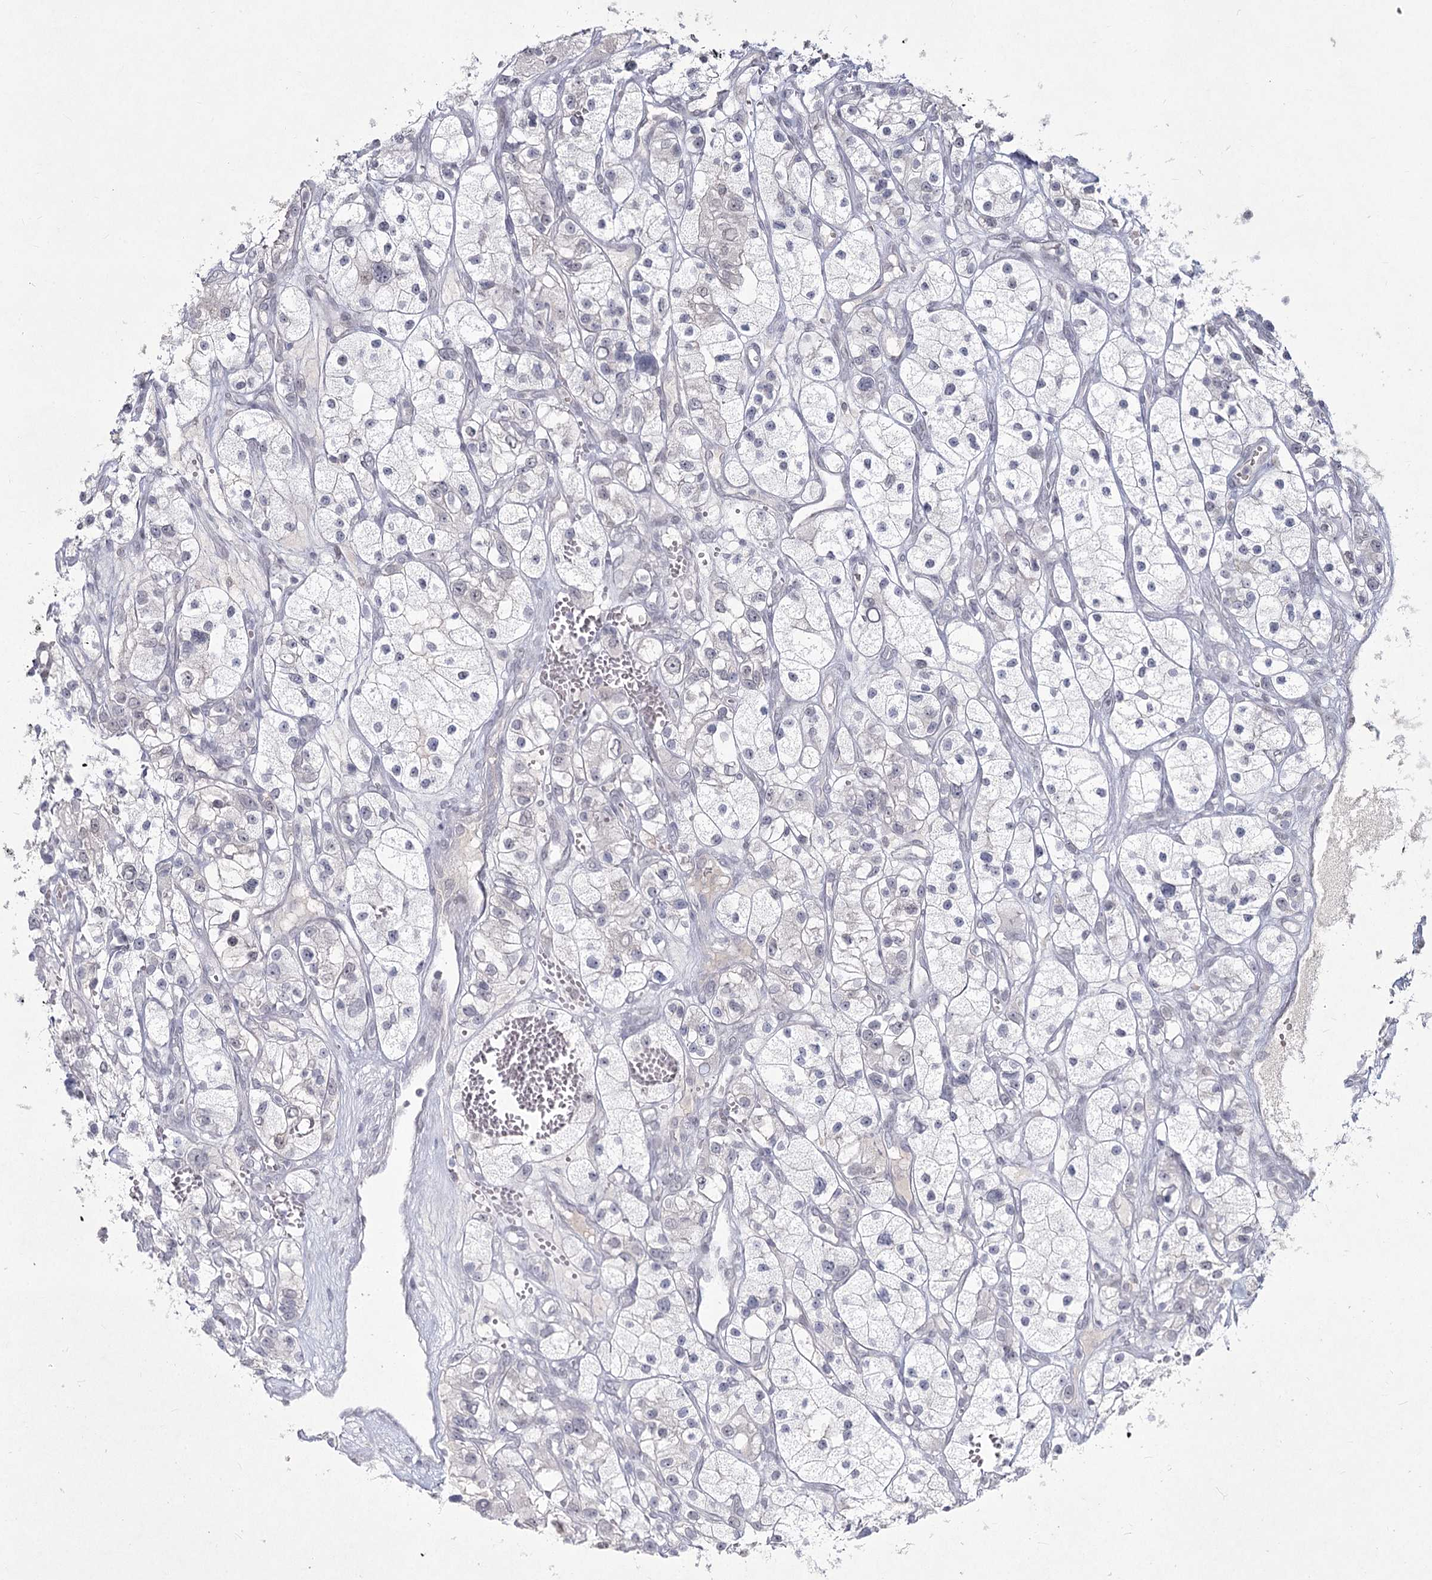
{"staining": {"intensity": "negative", "quantity": "none", "location": "none"}, "tissue": "renal cancer", "cell_type": "Tumor cells", "image_type": "cancer", "snomed": [{"axis": "morphology", "description": "Adenocarcinoma, NOS"}, {"axis": "topography", "description": "Kidney"}], "caption": "Tumor cells show no significant protein expression in renal cancer (adenocarcinoma). (DAB immunohistochemistry, high magnification).", "gene": "LY6G5C", "patient": {"sex": "female", "age": 57}}